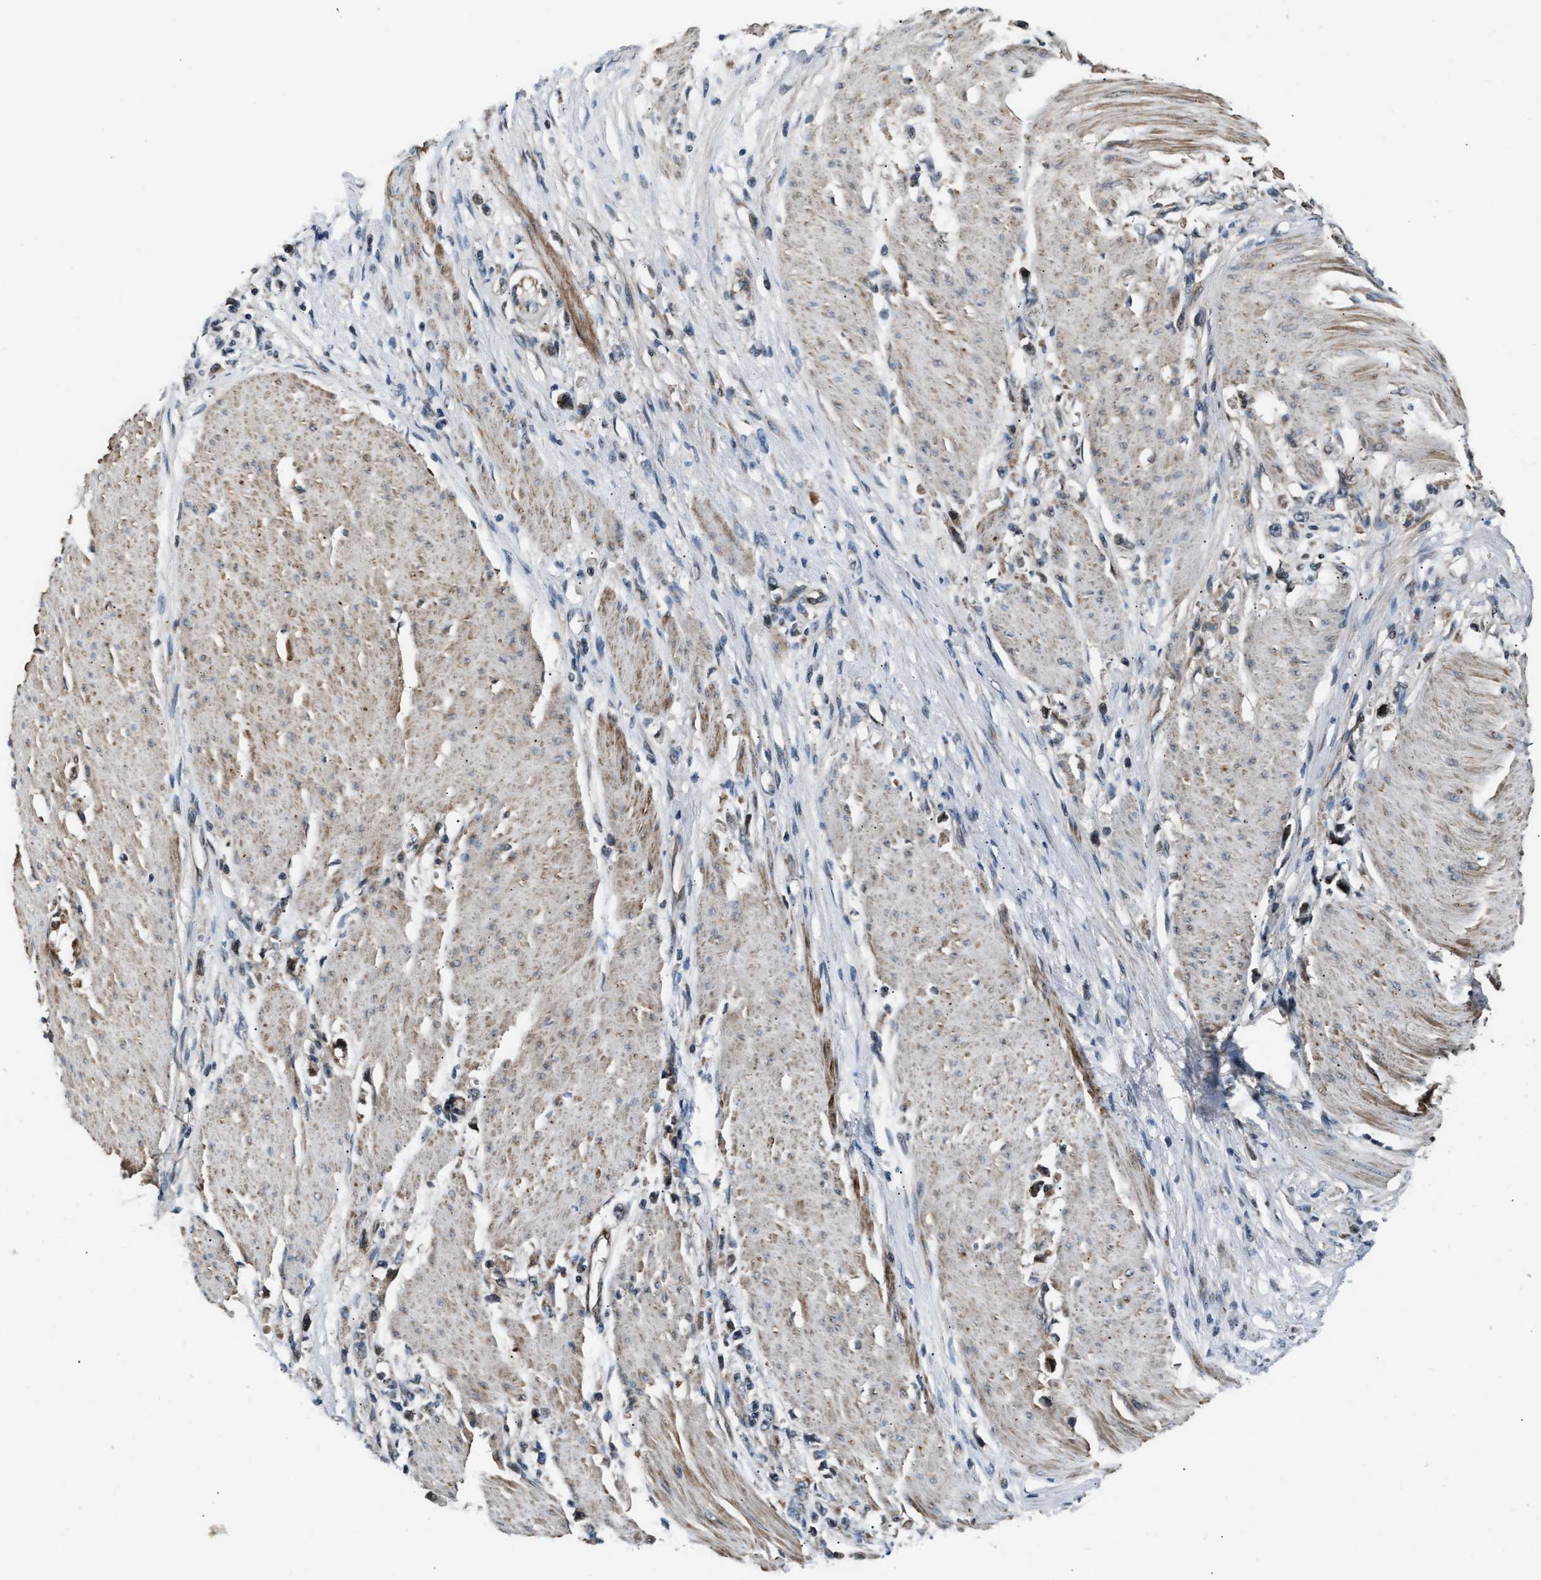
{"staining": {"intensity": "negative", "quantity": "none", "location": "none"}, "tissue": "stomach cancer", "cell_type": "Tumor cells", "image_type": "cancer", "snomed": [{"axis": "morphology", "description": "Adenocarcinoma, NOS"}, {"axis": "topography", "description": "Stomach"}], "caption": "An immunohistochemistry (IHC) photomicrograph of stomach cancer is shown. There is no staining in tumor cells of stomach cancer.", "gene": "DYNC2I1", "patient": {"sex": "female", "age": 59}}